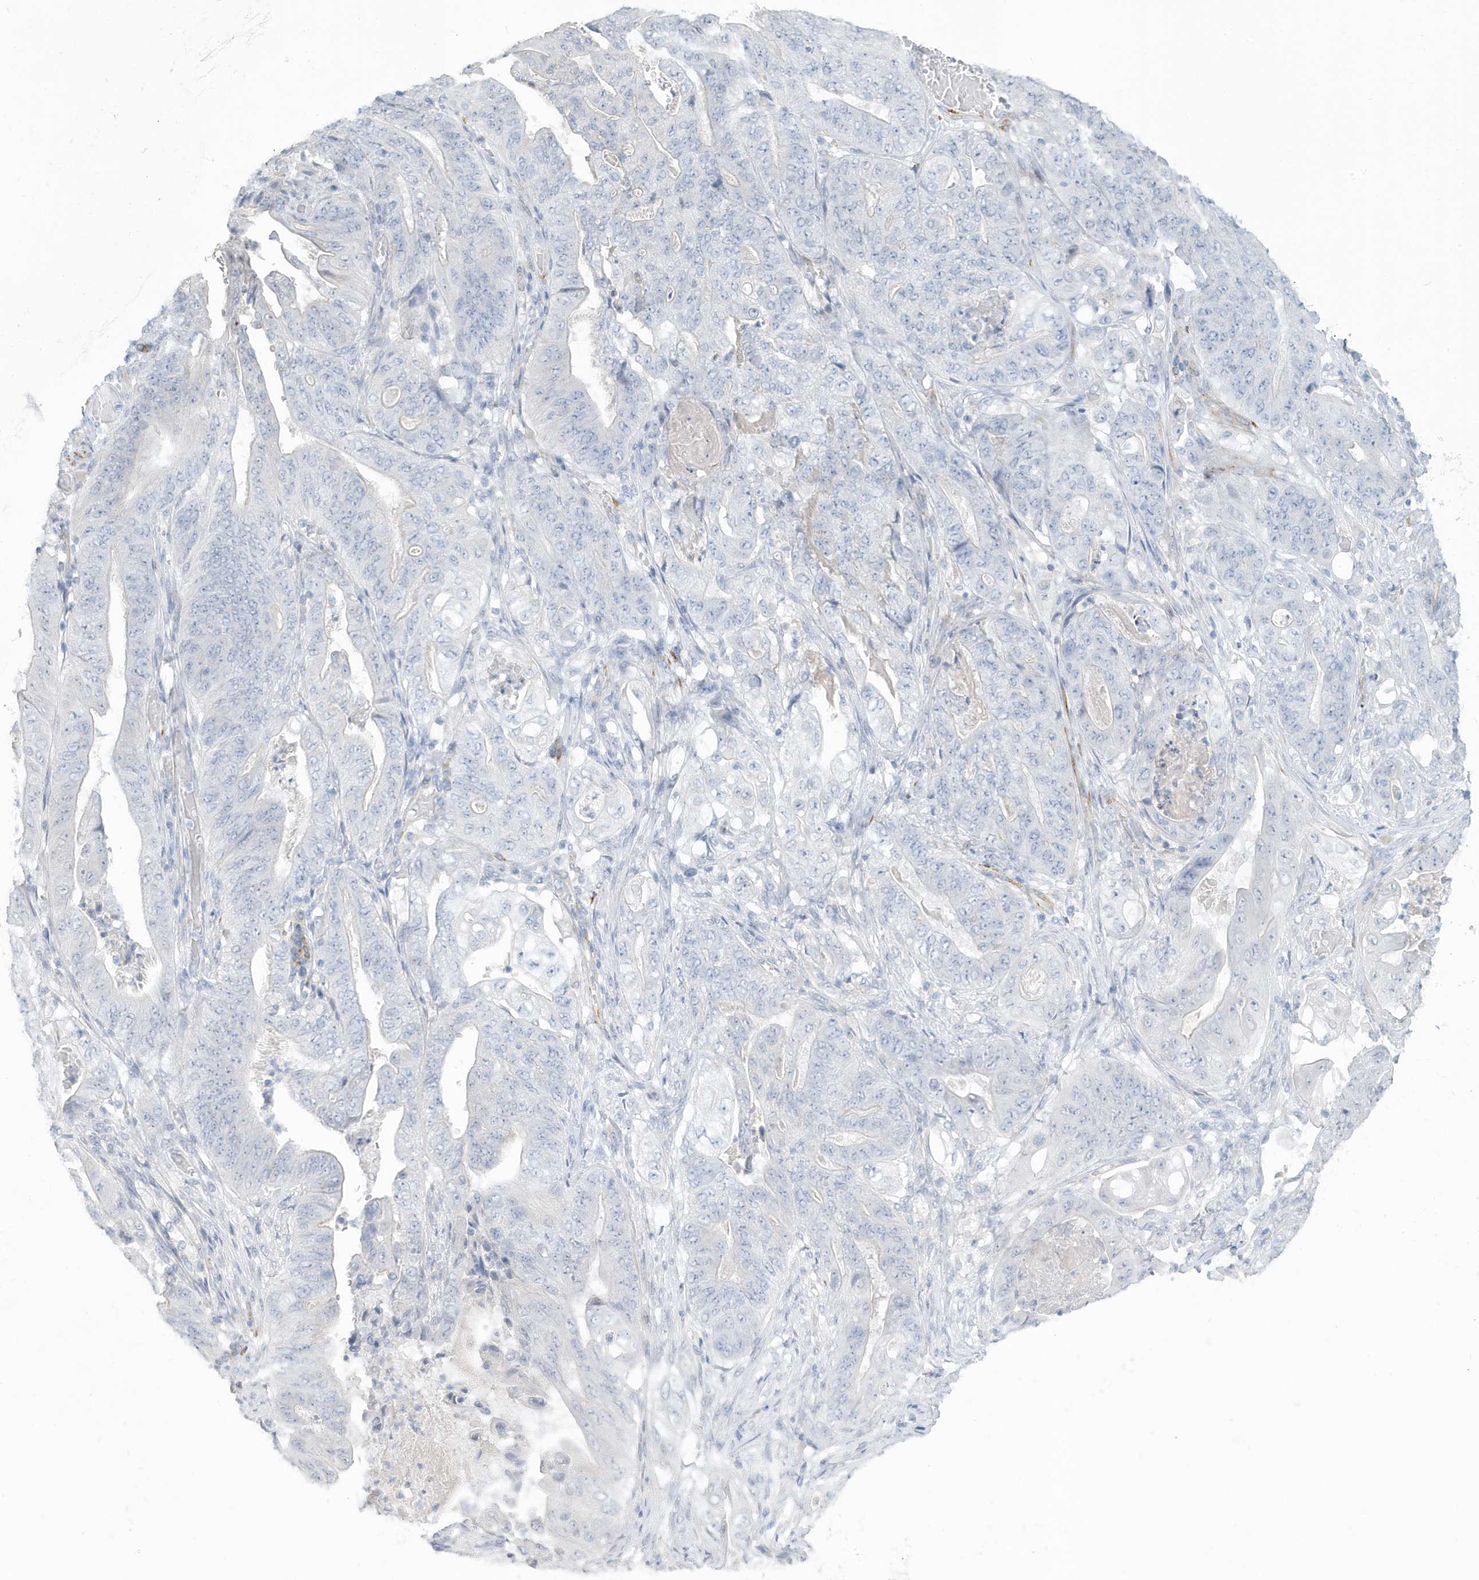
{"staining": {"intensity": "moderate", "quantity": "<25%", "location": "cytoplasmic/membranous"}, "tissue": "stomach cancer", "cell_type": "Tumor cells", "image_type": "cancer", "snomed": [{"axis": "morphology", "description": "Adenocarcinoma, NOS"}, {"axis": "topography", "description": "Stomach"}], "caption": "Immunohistochemistry (IHC) histopathology image of adenocarcinoma (stomach) stained for a protein (brown), which exhibits low levels of moderate cytoplasmic/membranous expression in about <25% of tumor cells.", "gene": "PERM1", "patient": {"sex": "female", "age": 73}}